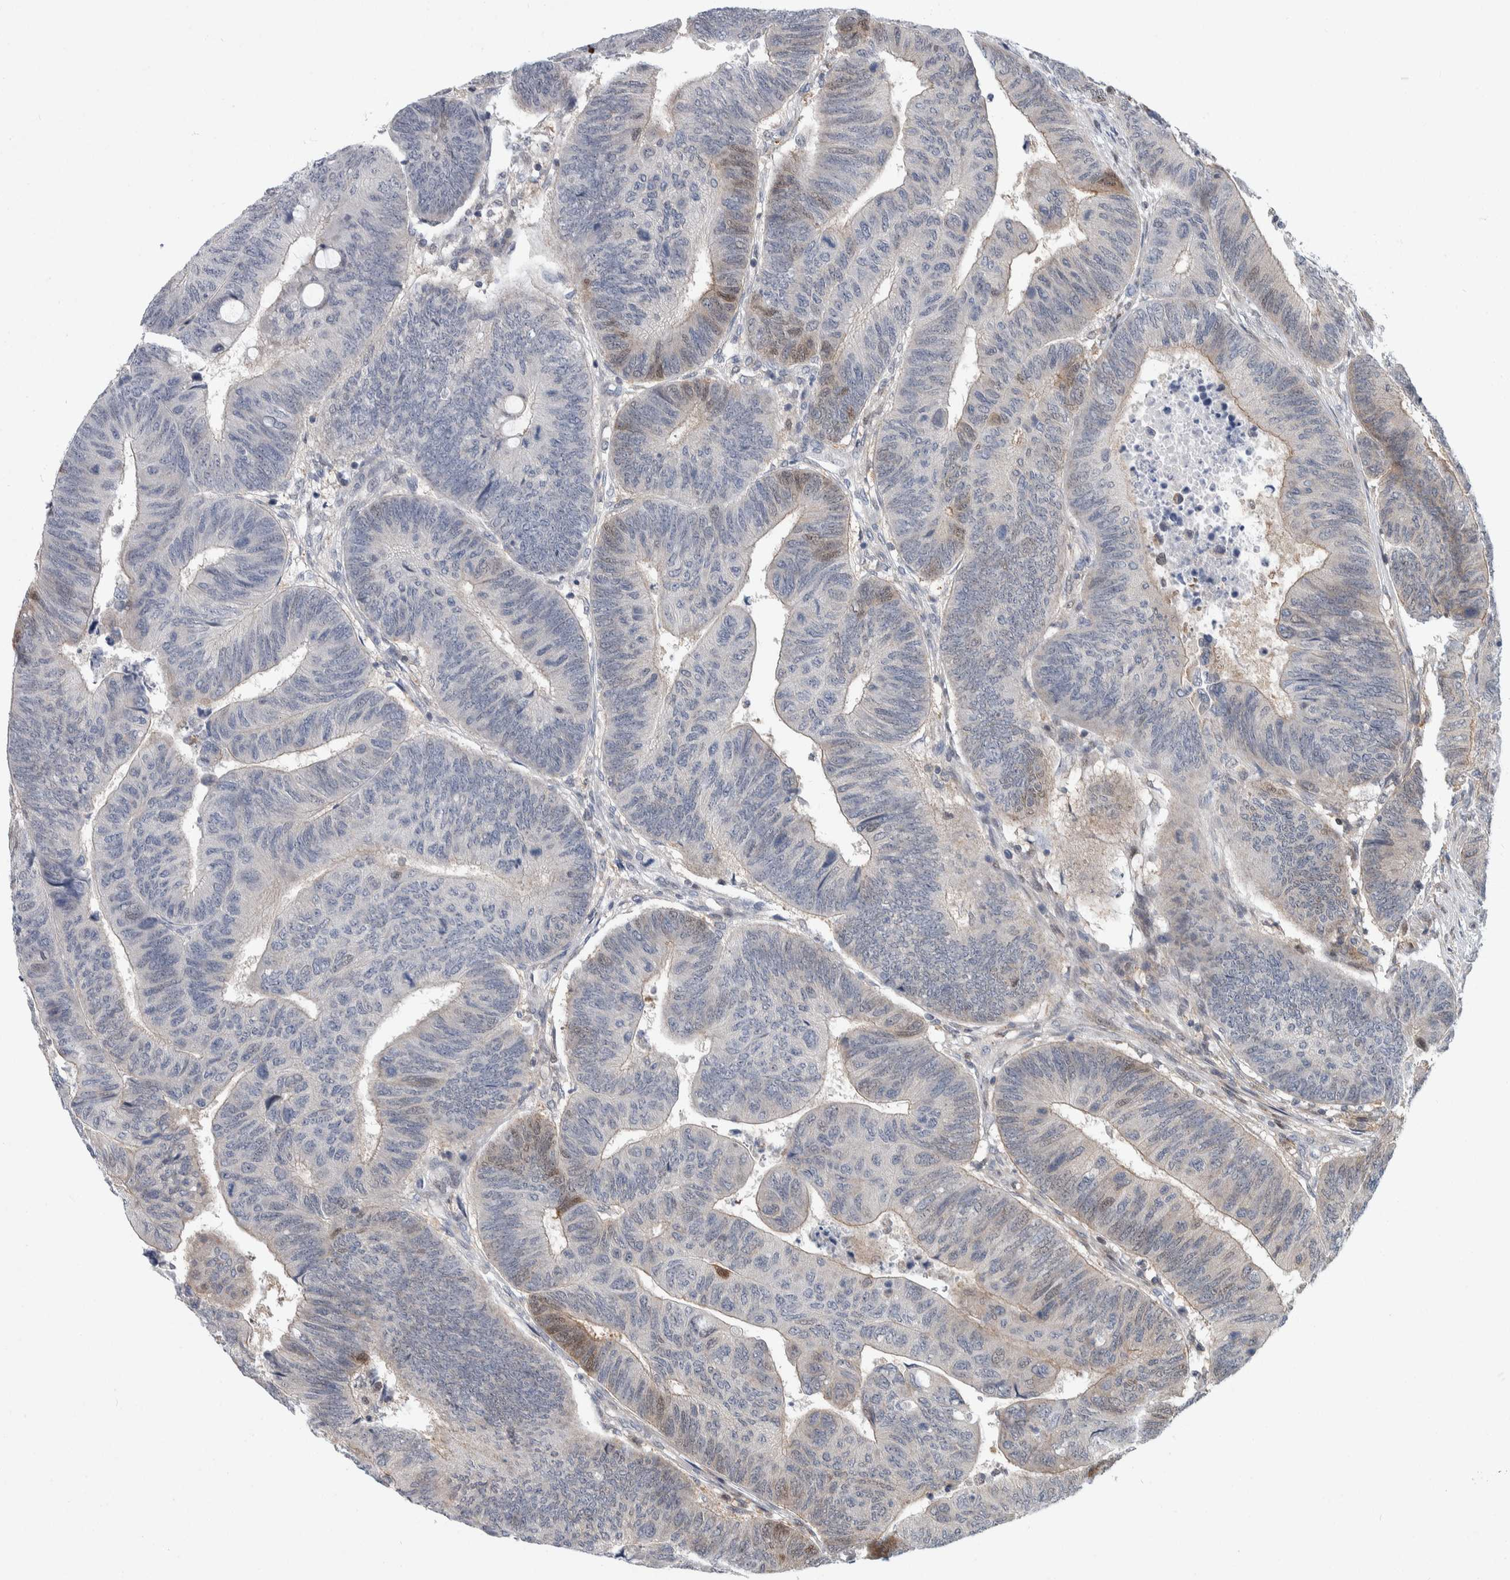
{"staining": {"intensity": "moderate", "quantity": "<25%", "location": "cytoplasmic/membranous,nuclear"}, "tissue": "colorectal cancer", "cell_type": "Tumor cells", "image_type": "cancer", "snomed": [{"axis": "morphology", "description": "Normal tissue, NOS"}, {"axis": "morphology", "description": "Adenocarcinoma, NOS"}, {"axis": "topography", "description": "Rectum"}, {"axis": "topography", "description": "Peripheral nerve tissue"}], "caption": "About <25% of tumor cells in colorectal cancer exhibit moderate cytoplasmic/membranous and nuclear protein expression as visualized by brown immunohistochemical staining.", "gene": "PTPA", "patient": {"sex": "male", "age": 92}}